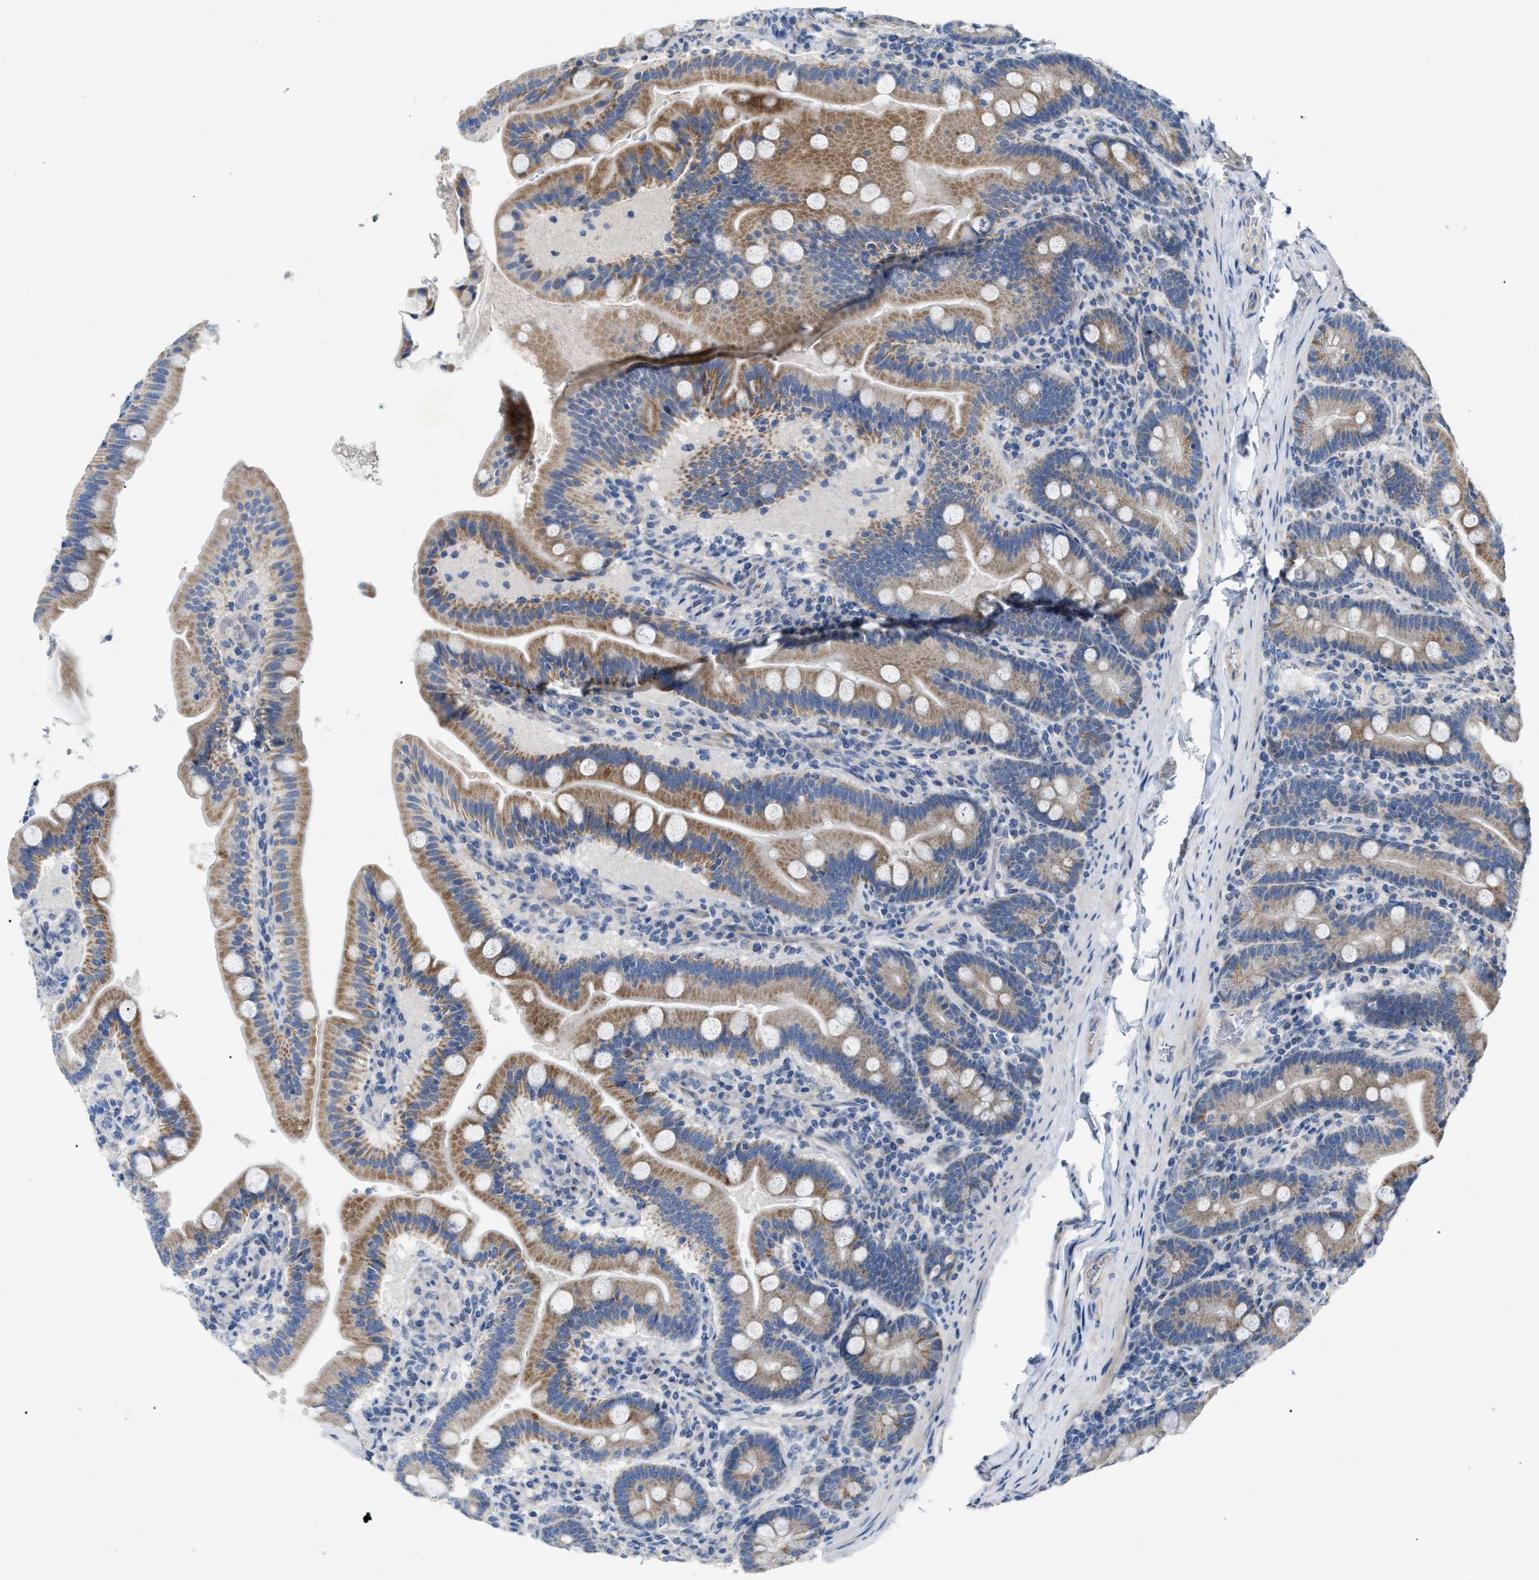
{"staining": {"intensity": "moderate", "quantity": ">75%", "location": "cytoplasmic/membranous"}, "tissue": "duodenum", "cell_type": "Glandular cells", "image_type": "normal", "snomed": [{"axis": "morphology", "description": "Normal tissue, NOS"}, {"axis": "topography", "description": "Duodenum"}], "caption": "Moderate cytoplasmic/membranous protein expression is seen in about >75% of glandular cells in duodenum.", "gene": "DHX58", "patient": {"sex": "male", "age": 54}}